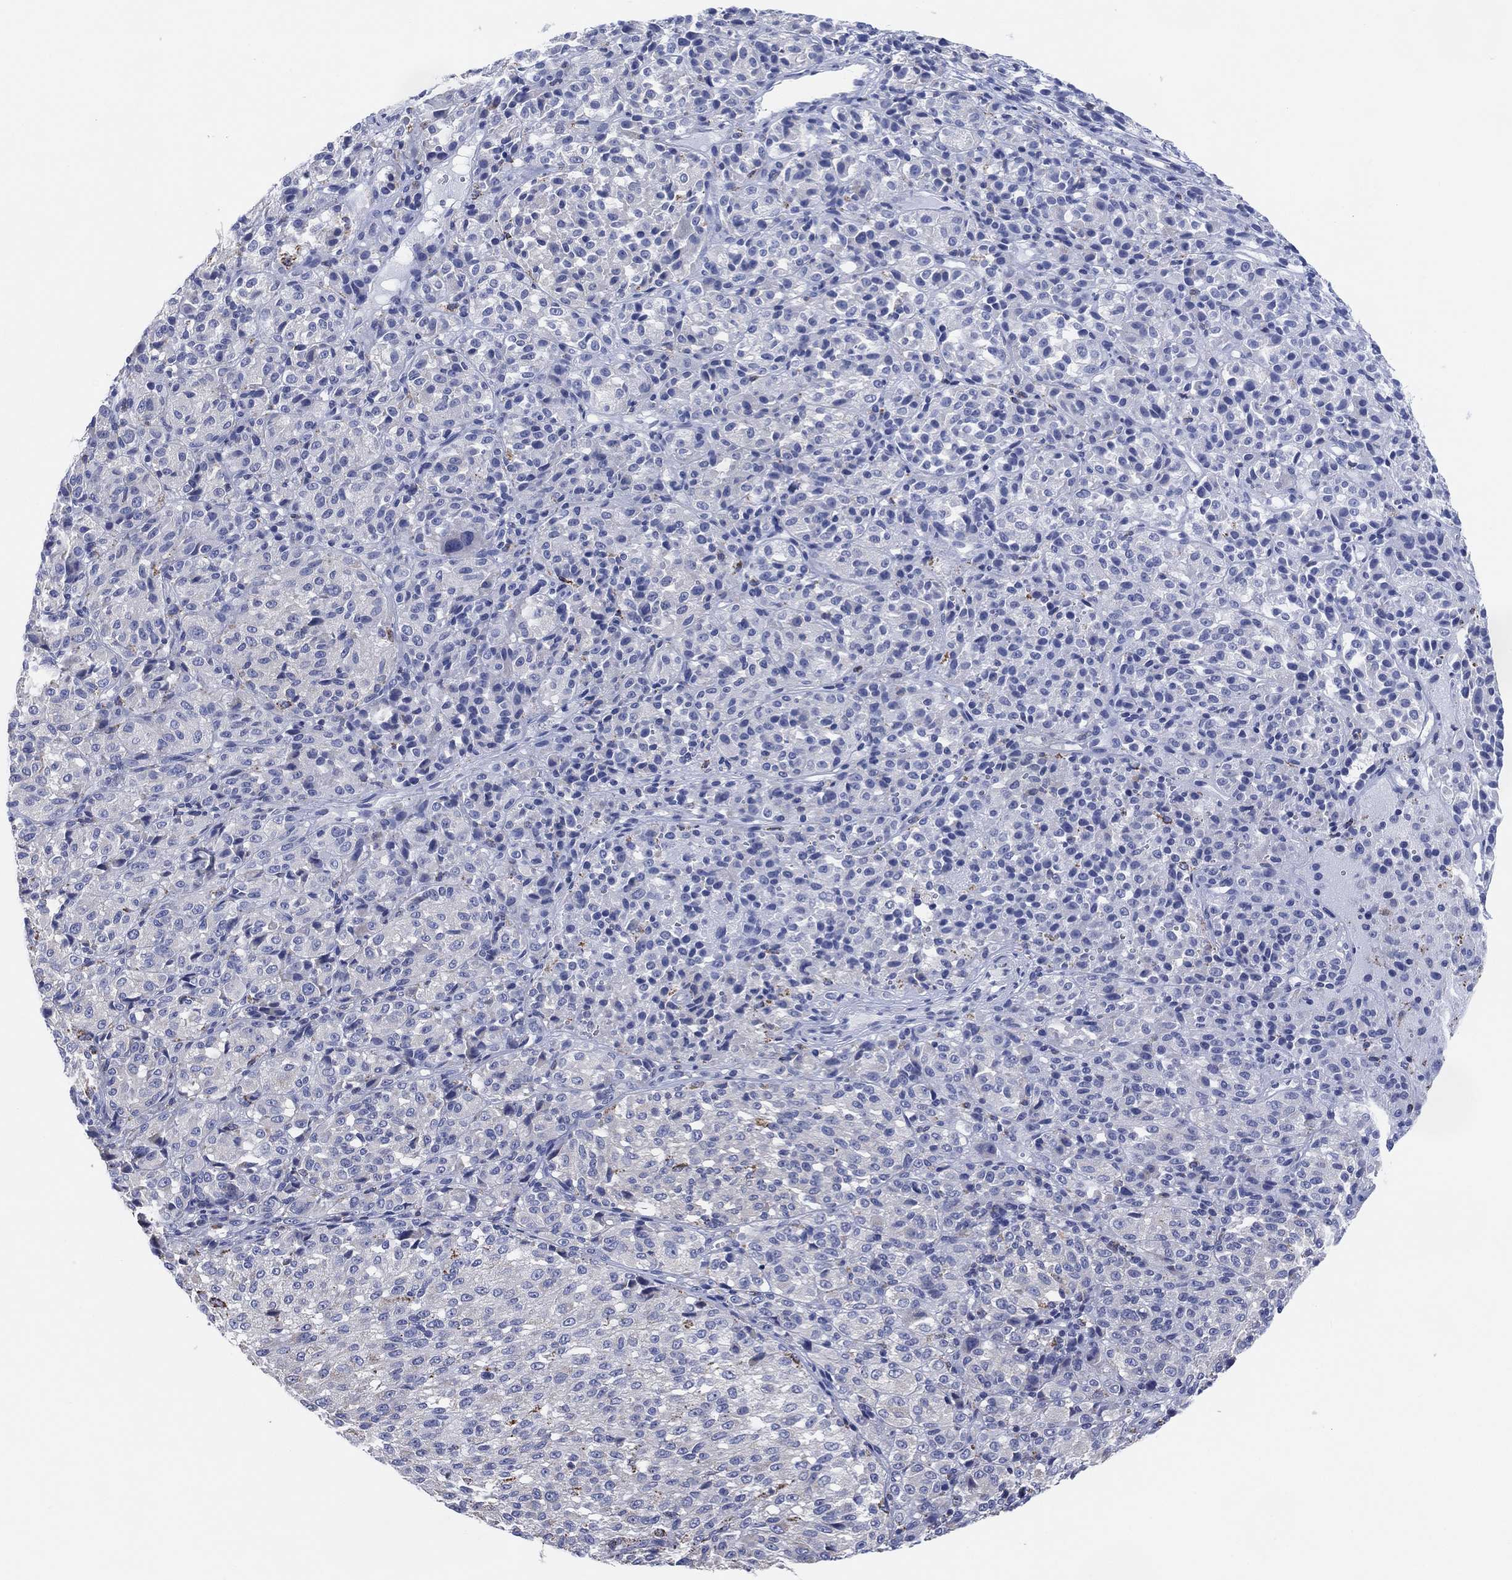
{"staining": {"intensity": "negative", "quantity": "none", "location": "none"}, "tissue": "melanoma", "cell_type": "Tumor cells", "image_type": "cancer", "snomed": [{"axis": "morphology", "description": "Malignant melanoma, Metastatic site"}, {"axis": "topography", "description": "Brain"}], "caption": "IHC image of neoplastic tissue: human melanoma stained with DAB (3,3'-diaminobenzidine) shows no significant protein expression in tumor cells.", "gene": "CFTR", "patient": {"sex": "female", "age": 56}}